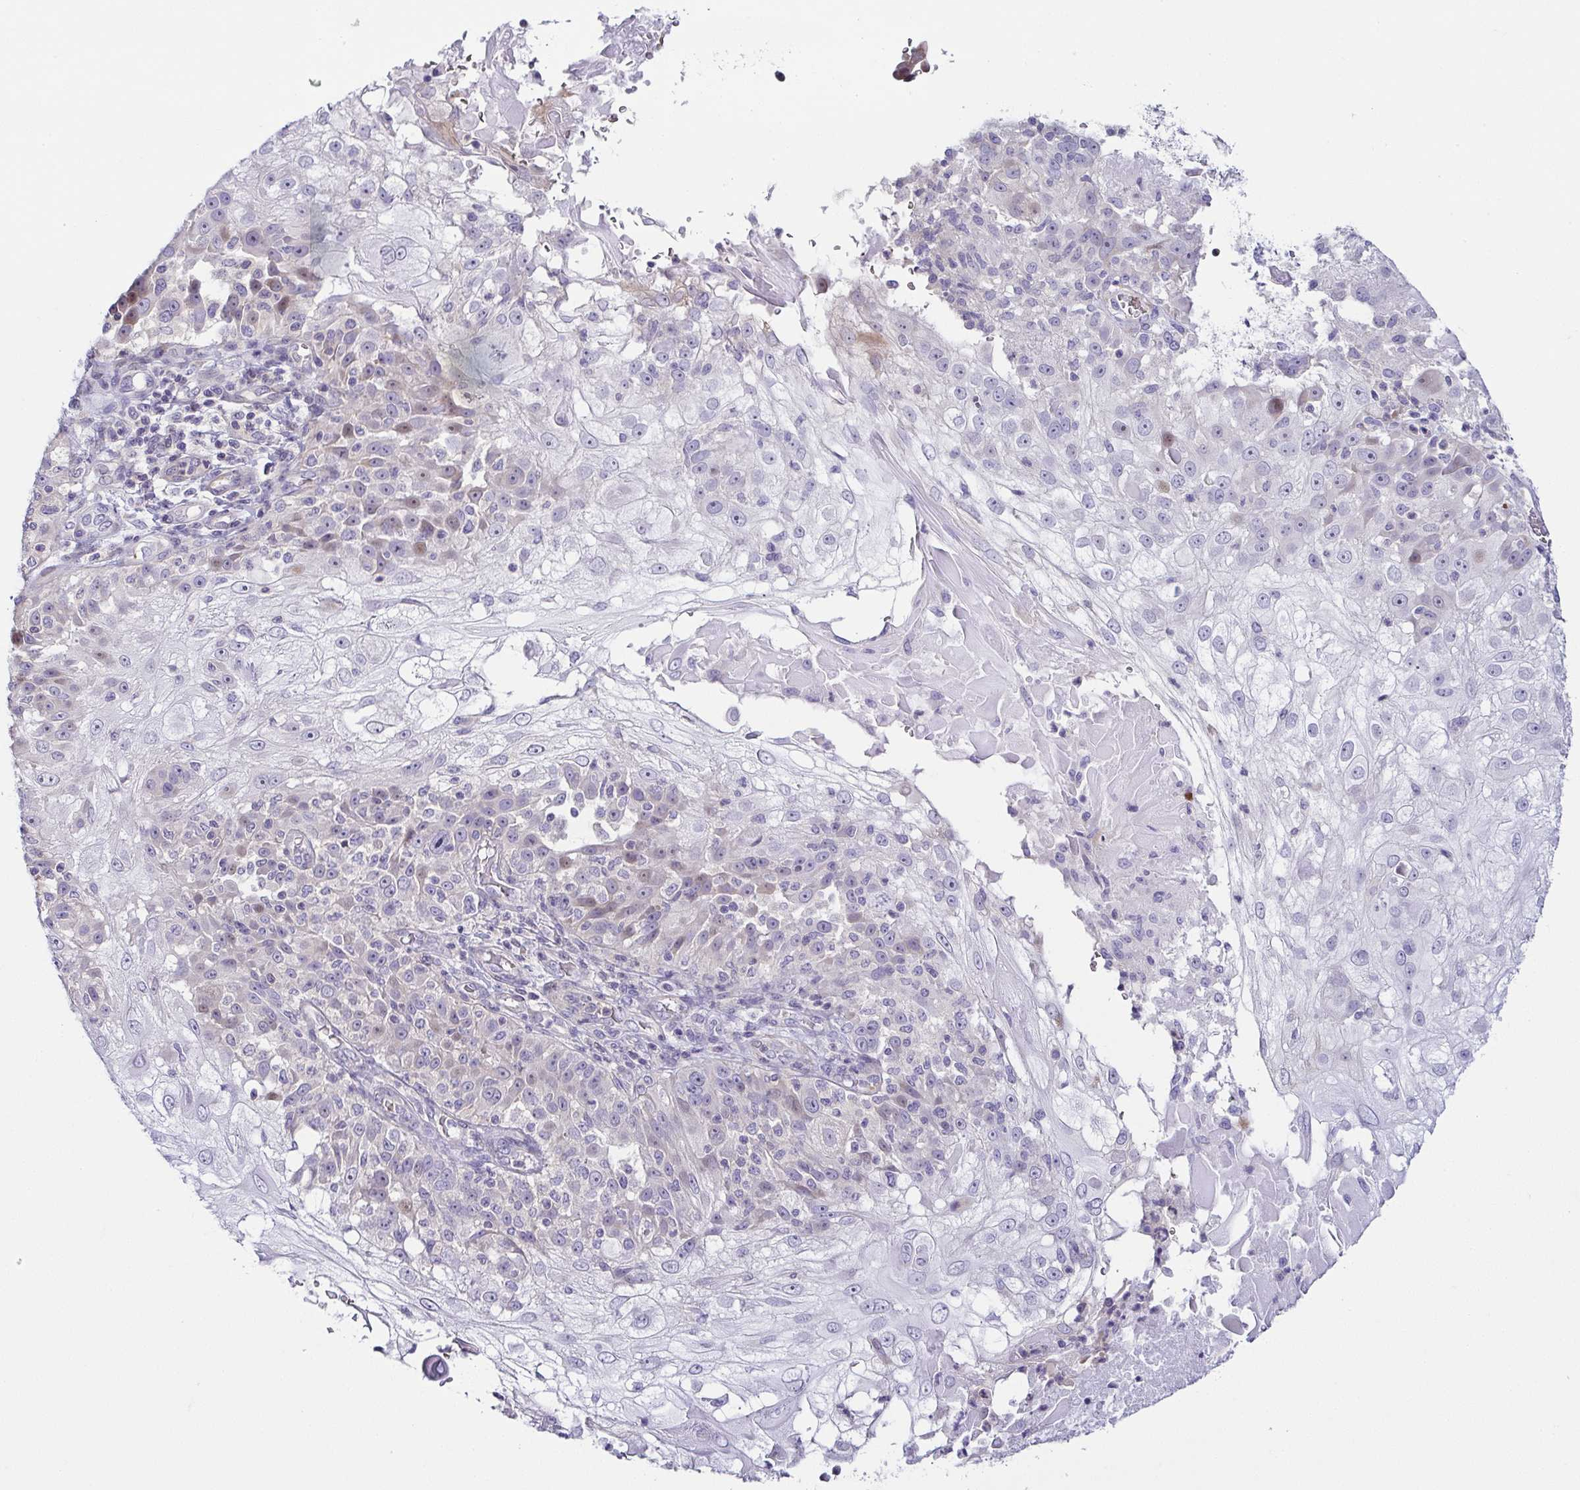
{"staining": {"intensity": "negative", "quantity": "none", "location": "none"}, "tissue": "skin cancer", "cell_type": "Tumor cells", "image_type": "cancer", "snomed": [{"axis": "morphology", "description": "Normal tissue, NOS"}, {"axis": "morphology", "description": "Squamous cell carcinoma, NOS"}, {"axis": "topography", "description": "Skin"}], "caption": "DAB immunohistochemical staining of human skin squamous cell carcinoma exhibits no significant expression in tumor cells.", "gene": "FAM162B", "patient": {"sex": "female", "age": 83}}